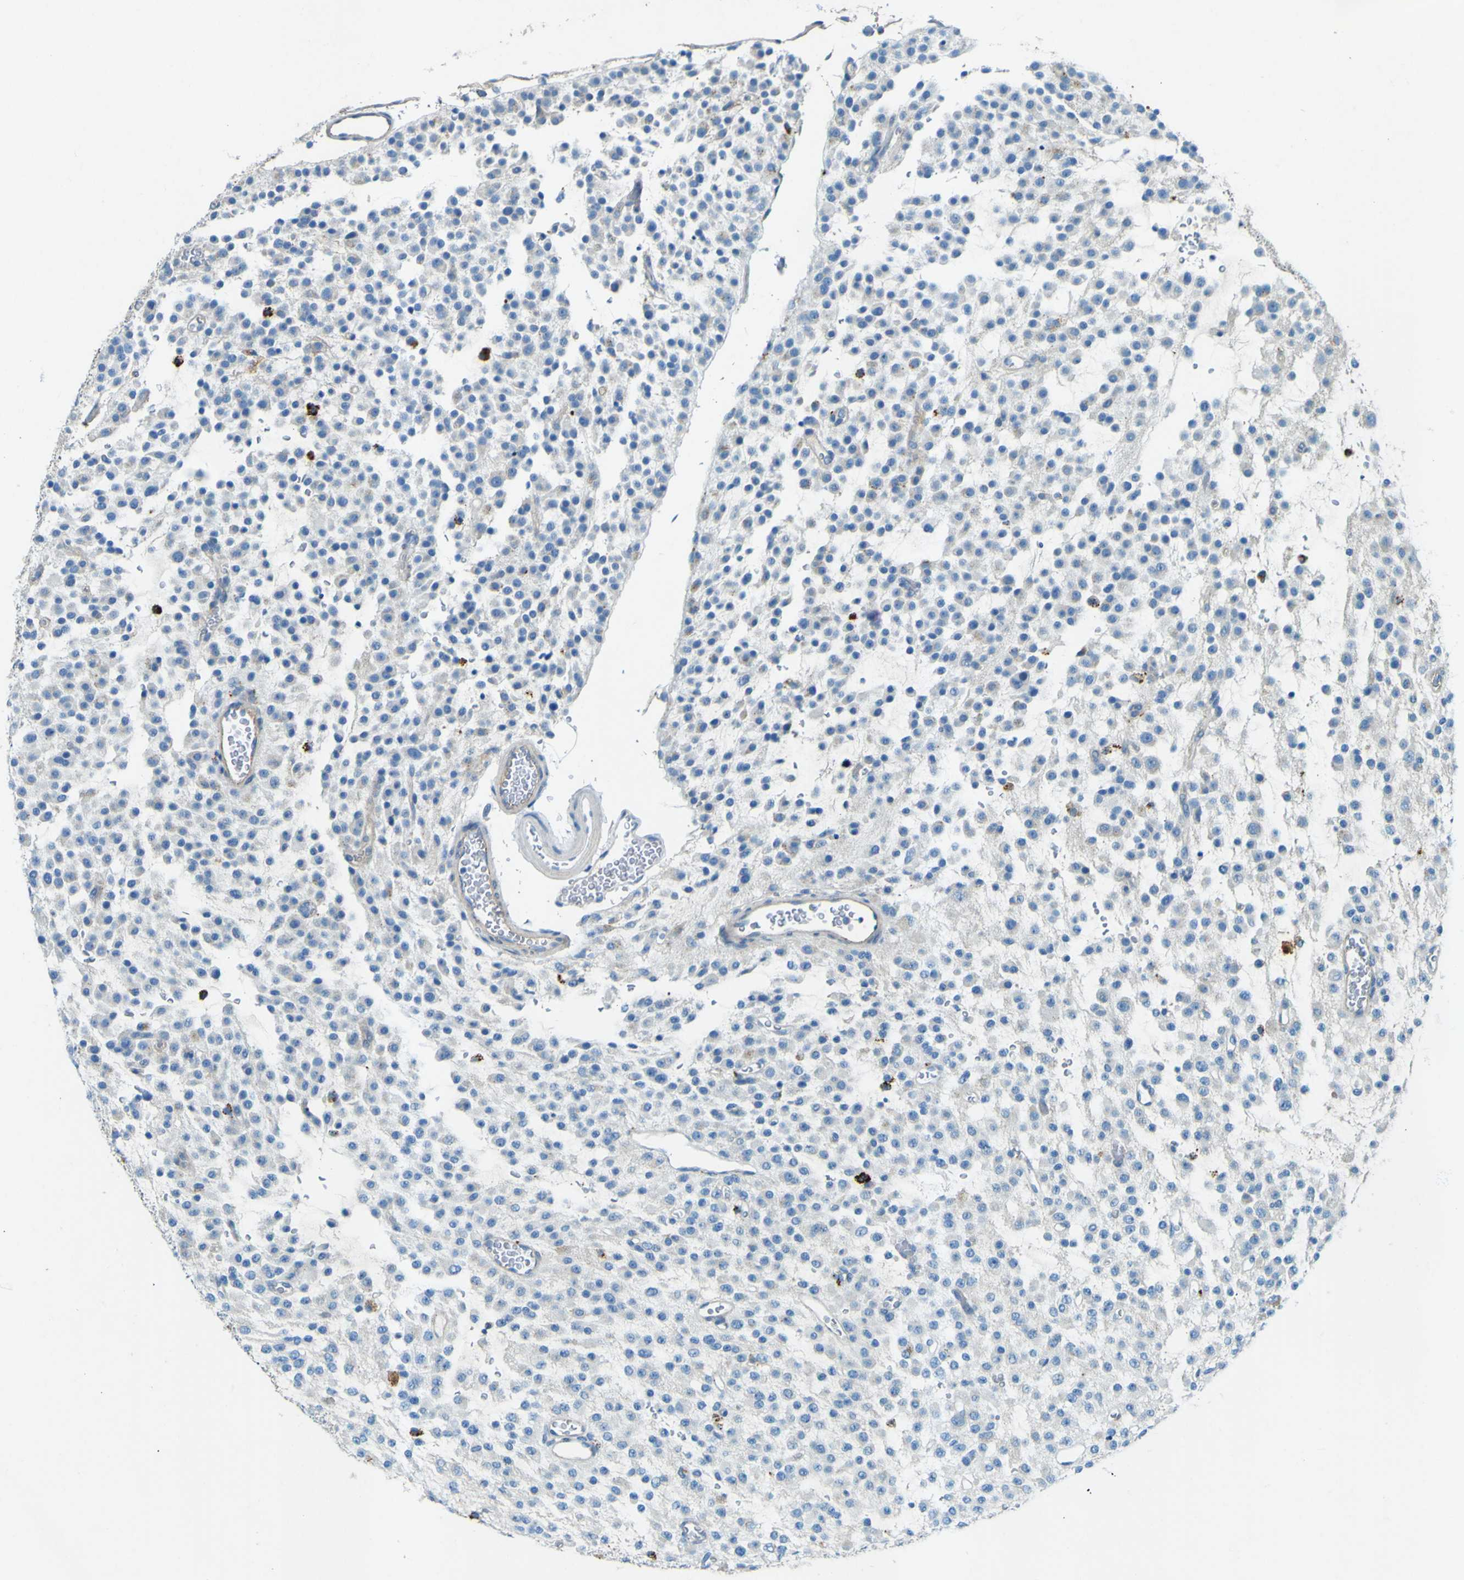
{"staining": {"intensity": "negative", "quantity": "none", "location": "none"}, "tissue": "glioma", "cell_type": "Tumor cells", "image_type": "cancer", "snomed": [{"axis": "morphology", "description": "Glioma, malignant, Low grade"}, {"axis": "topography", "description": "Brain"}], "caption": "The IHC micrograph has no significant expression in tumor cells of low-grade glioma (malignant) tissue.", "gene": "PDE9A", "patient": {"sex": "male", "age": 38}}